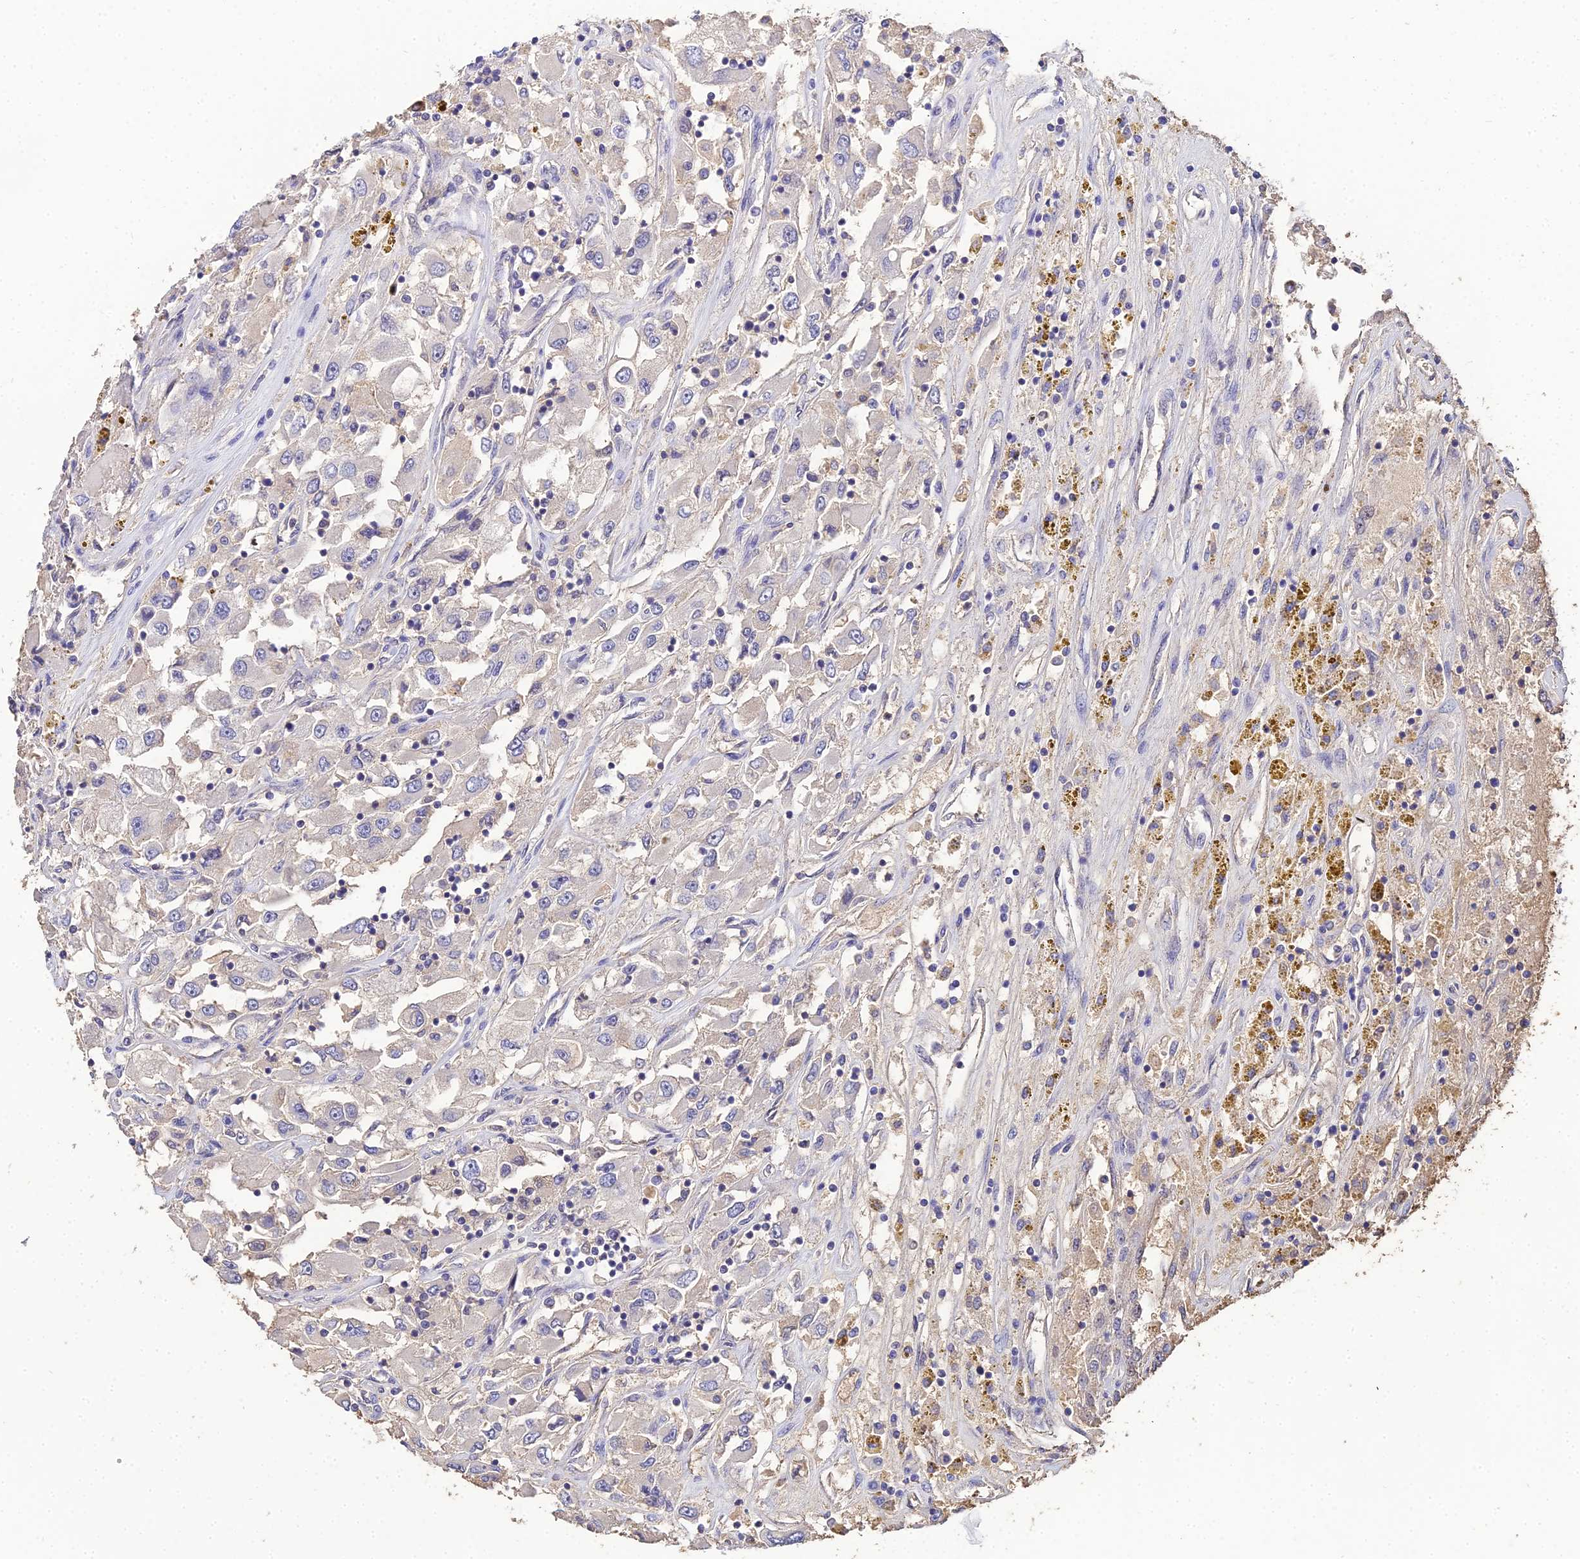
{"staining": {"intensity": "negative", "quantity": "none", "location": "none"}, "tissue": "renal cancer", "cell_type": "Tumor cells", "image_type": "cancer", "snomed": [{"axis": "morphology", "description": "Adenocarcinoma, NOS"}, {"axis": "topography", "description": "Kidney"}], "caption": "Adenocarcinoma (renal) stained for a protein using IHC reveals no positivity tumor cells.", "gene": "LSM5", "patient": {"sex": "female", "age": 52}}